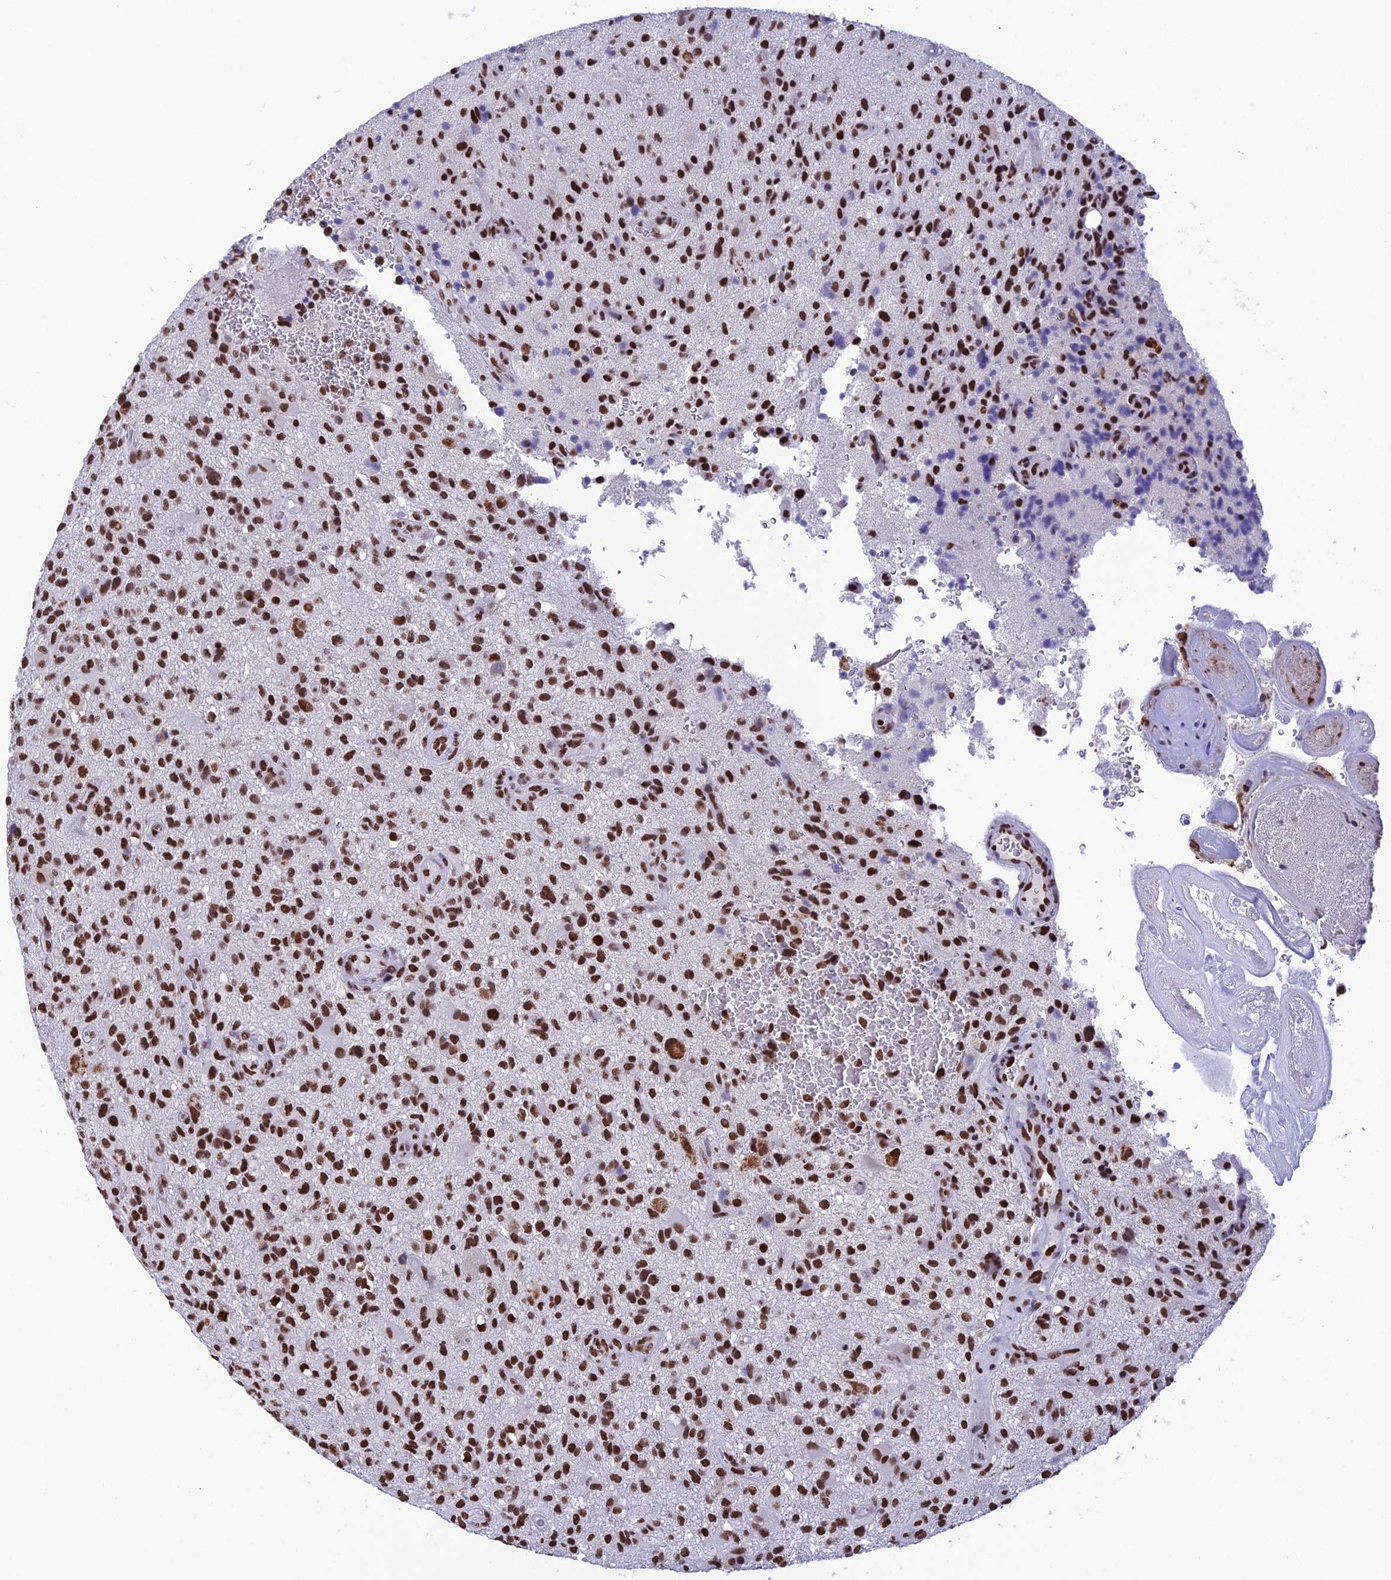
{"staining": {"intensity": "strong", "quantity": ">75%", "location": "nuclear"}, "tissue": "glioma", "cell_type": "Tumor cells", "image_type": "cancer", "snomed": [{"axis": "morphology", "description": "Glioma, malignant, High grade"}, {"axis": "topography", "description": "Brain"}], "caption": "A photomicrograph of high-grade glioma (malignant) stained for a protein demonstrates strong nuclear brown staining in tumor cells.", "gene": "PRAMEF12", "patient": {"sex": "male", "age": 47}}